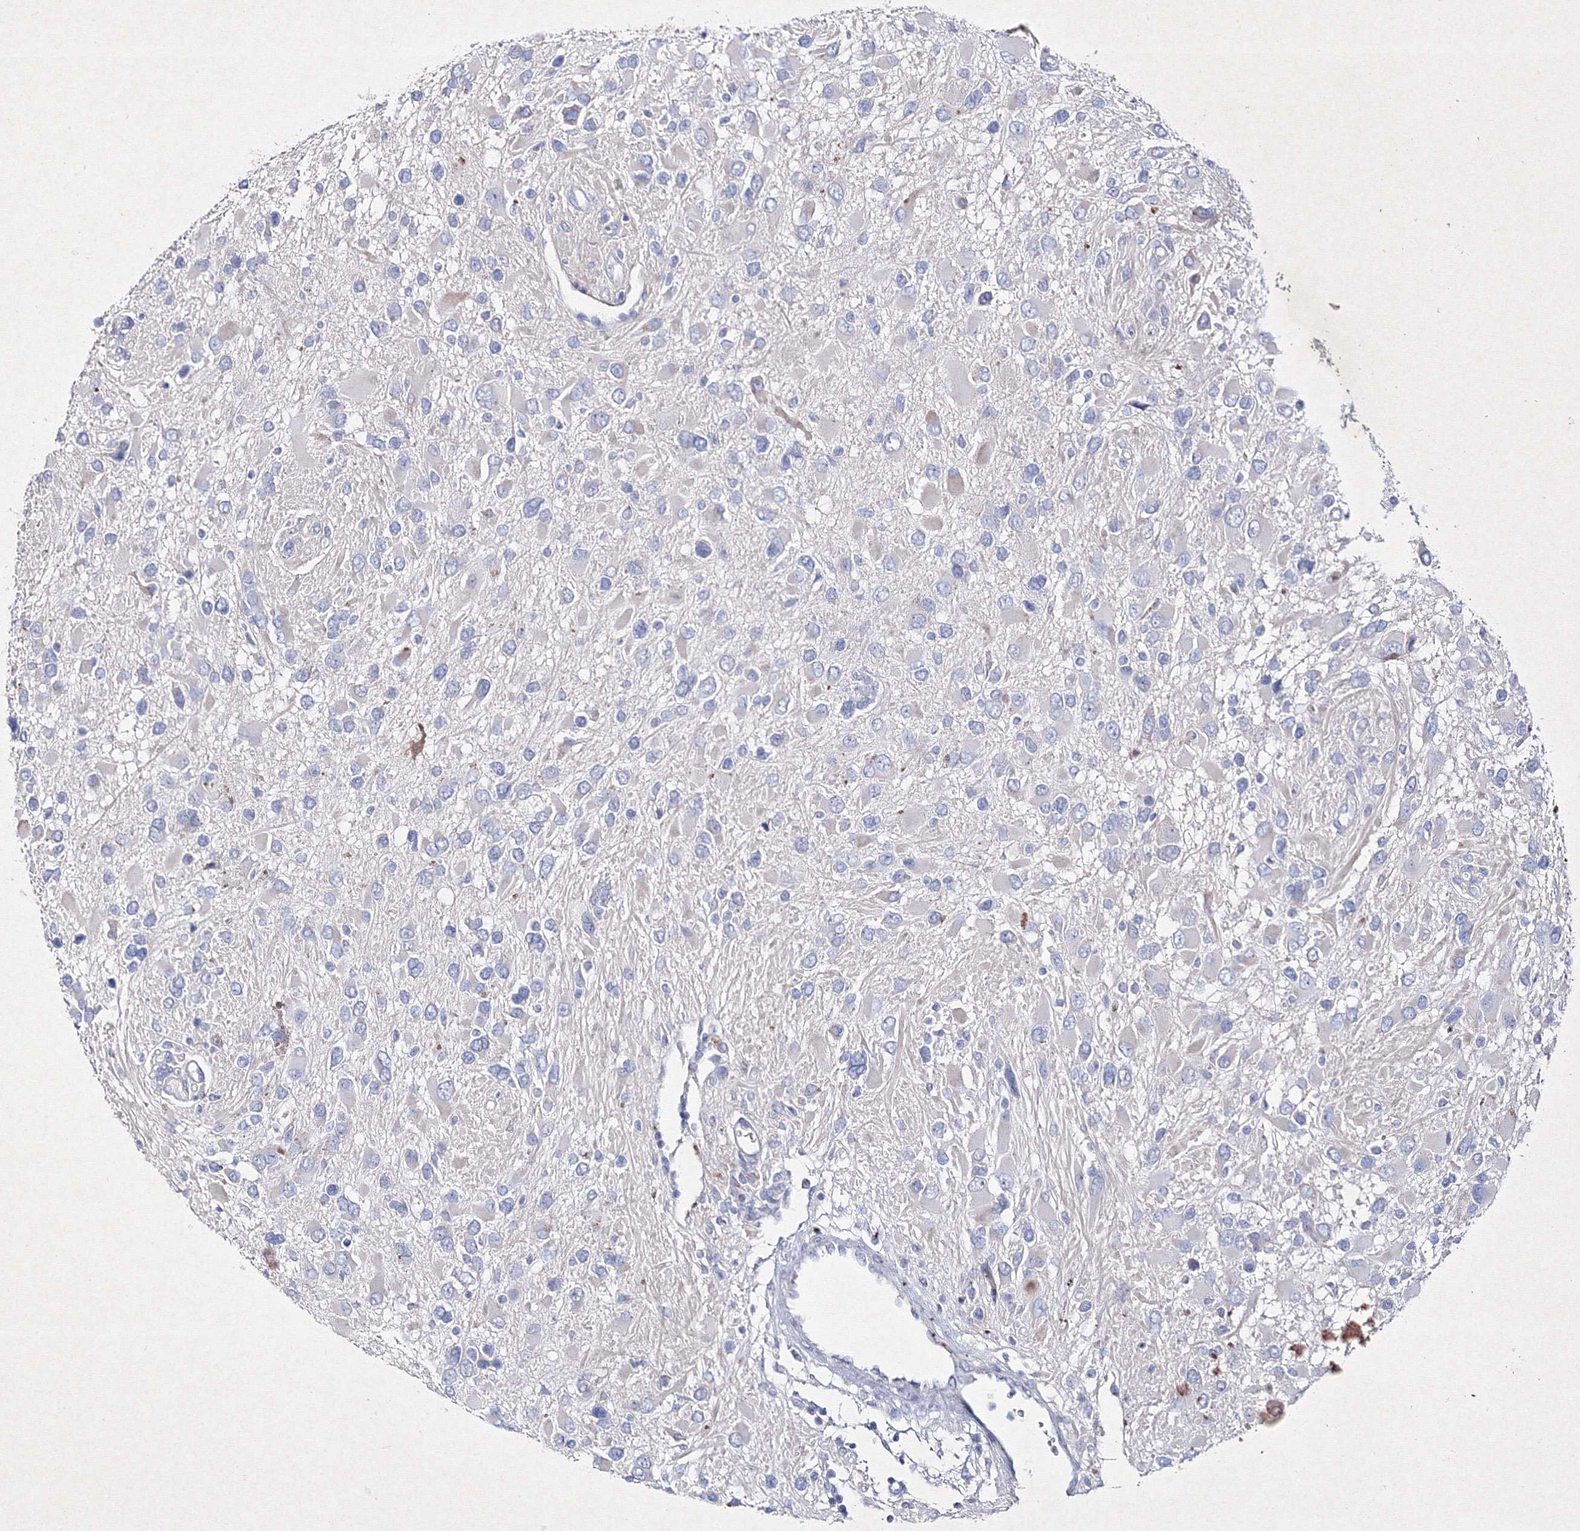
{"staining": {"intensity": "negative", "quantity": "none", "location": "none"}, "tissue": "glioma", "cell_type": "Tumor cells", "image_type": "cancer", "snomed": [{"axis": "morphology", "description": "Glioma, malignant, High grade"}, {"axis": "topography", "description": "Brain"}], "caption": "IHC image of malignant glioma (high-grade) stained for a protein (brown), which reveals no positivity in tumor cells.", "gene": "SMIM29", "patient": {"sex": "male", "age": 53}}